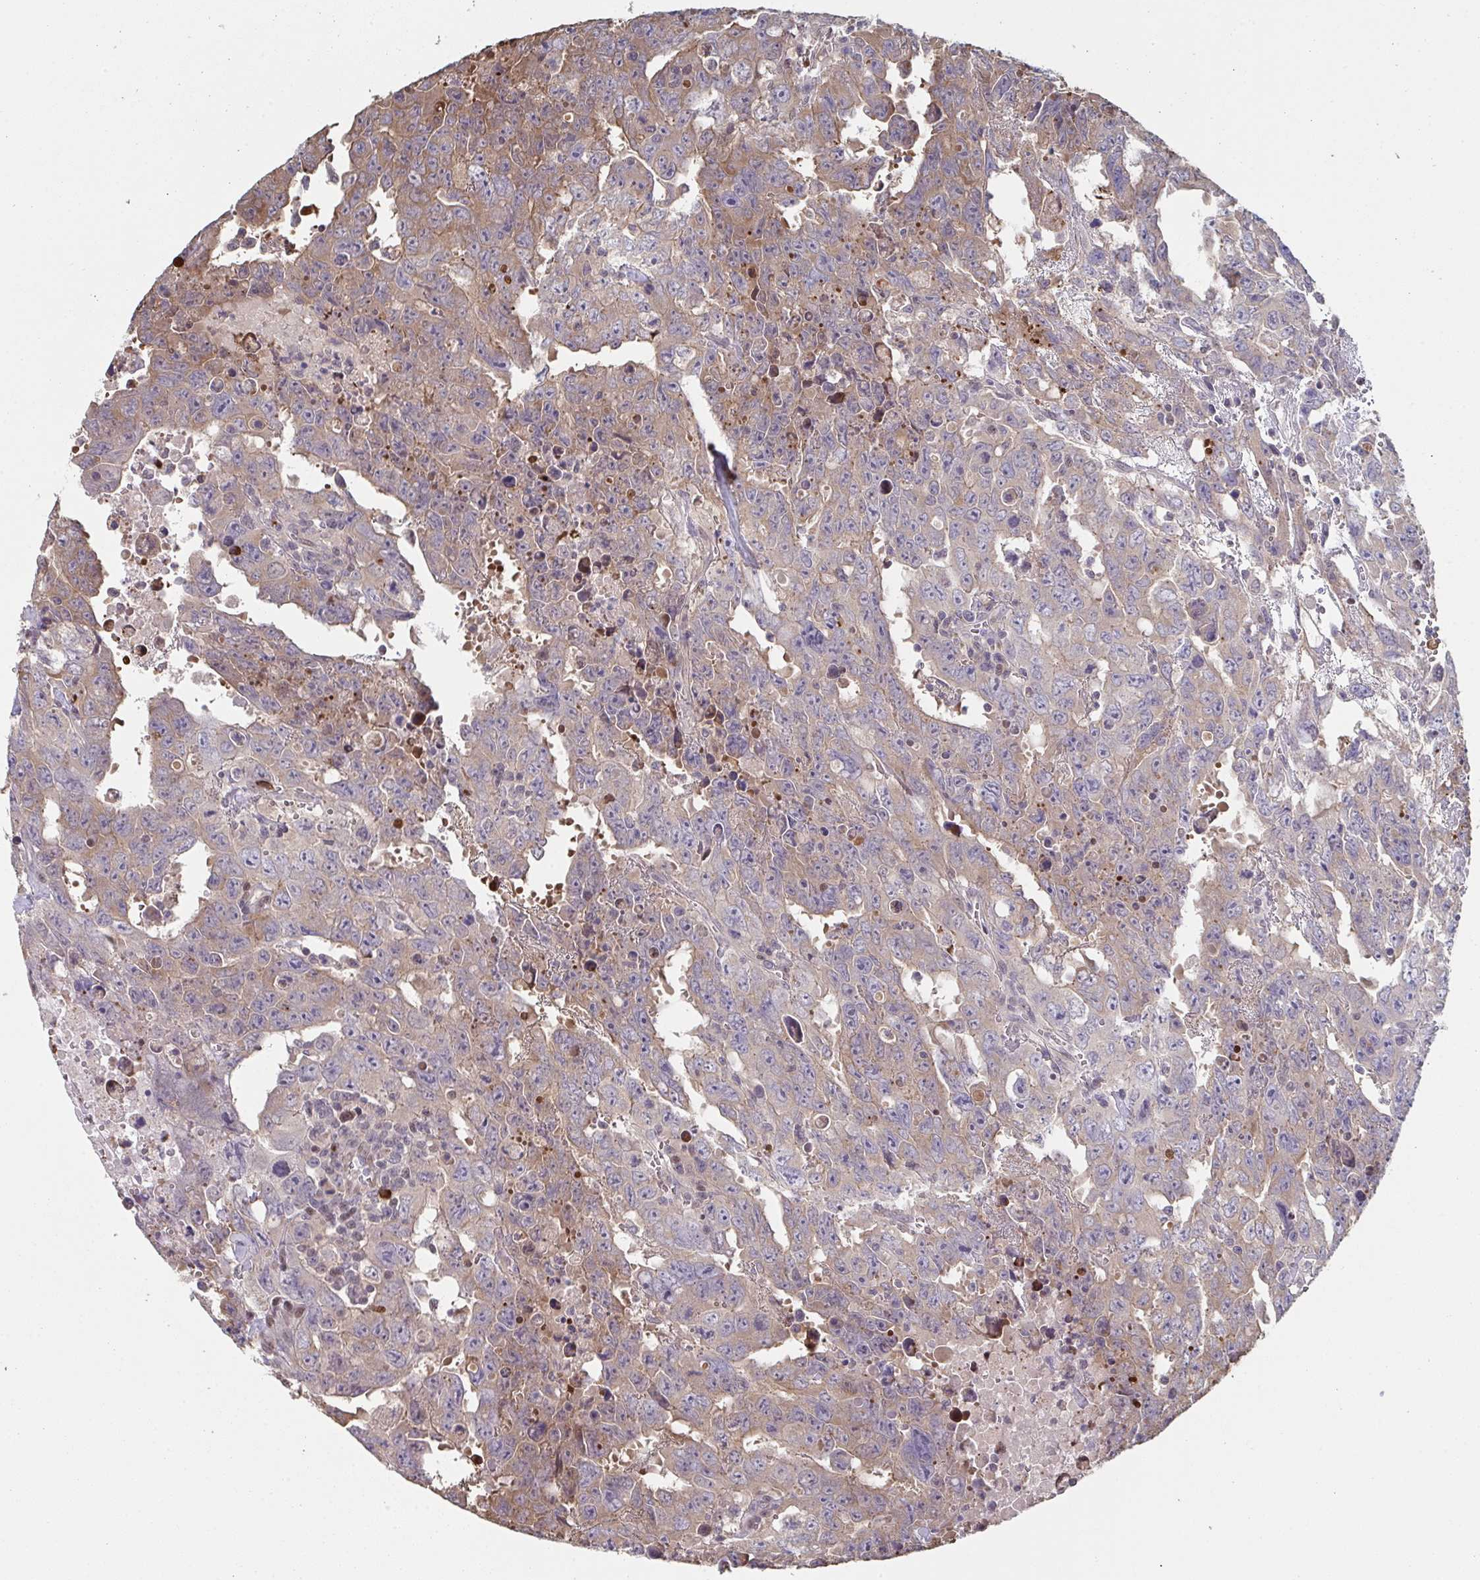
{"staining": {"intensity": "weak", "quantity": "25%-75%", "location": "cytoplasmic/membranous"}, "tissue": "testis cancer", "cell_type": "Tumor cells", "image_type": "cancer", "snomed": [{"axis": "morphology", "description": "Carcinoma, Embryonal, NOS"}, {"axis": "topography", "description": "Testis"}], "caption": "IHC photomicrograph of neoplastic tissue: human testis cancer (embryonal carcinoma) stained using IHC reveals low levels of weak protein expression localized specifically in the cytoplasmic/membranous of tumor cells, appearing as a cytoplasmic/membranous brown color.", "gene": "ACD", "patient": {"sex": "male", "age": 24}}